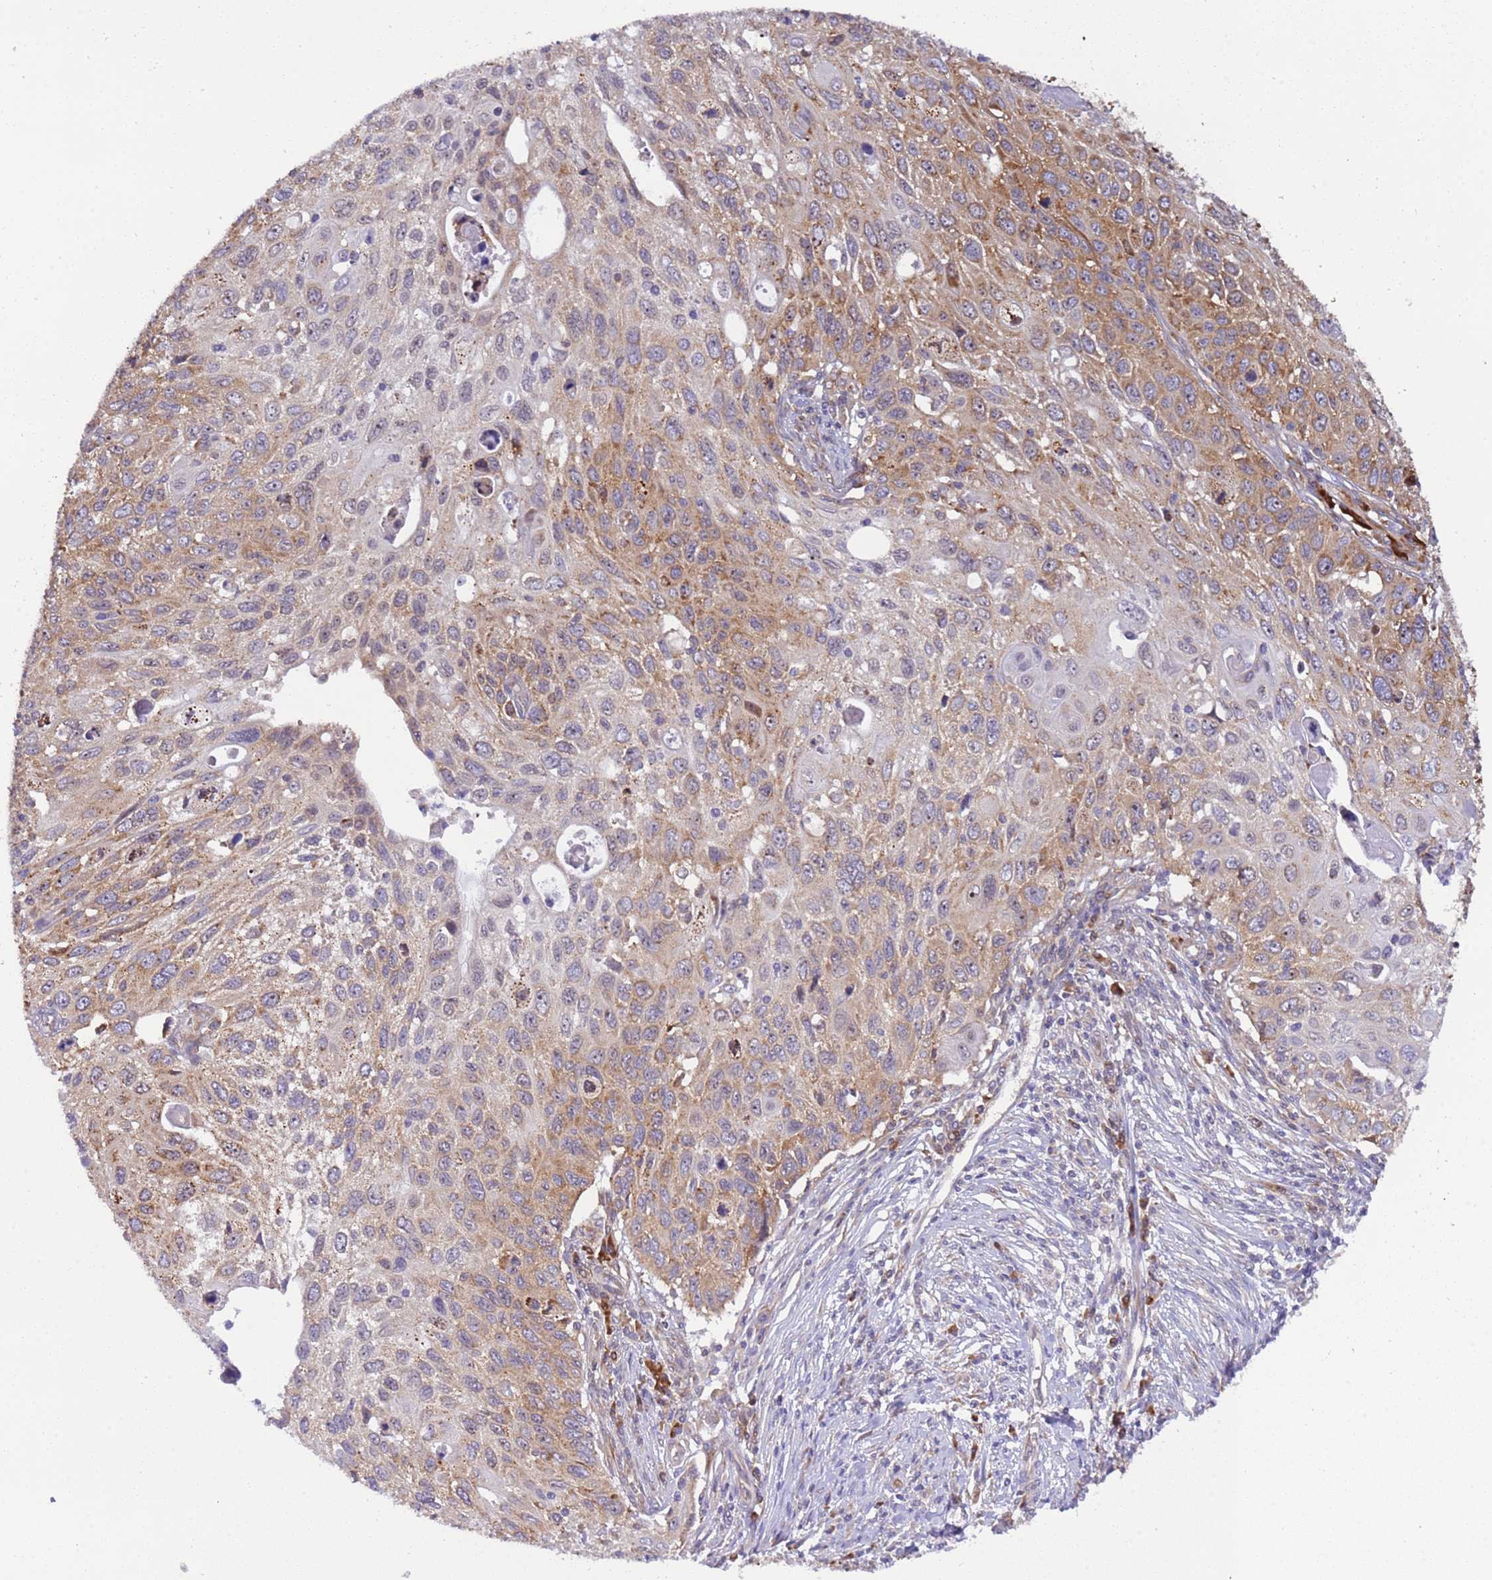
{"staining": {"intensity": "moderate", "quantity": ">75%", "location": "cytoplasmic/membranous"}, "tissue": "cervical cancer", "cell_type": "Tumor cells", "image_type": "cancer", "snomed": [{"axis": "morphology", "description": "Squamous cell carcinoma, NOS"}, {"axis": "topography", "description": "Cervix"}], "caption": "Cervical squamous cell carcinoma stained with DAB (3,3'-diaminobenzidine) immunohistochemistry exhibits medium levels of moderate cytoplasmic/membranous expression in approximately >75% of tumor cells.", "gene": "RPL36", "patient": {"sex": "female", "age": 70}}